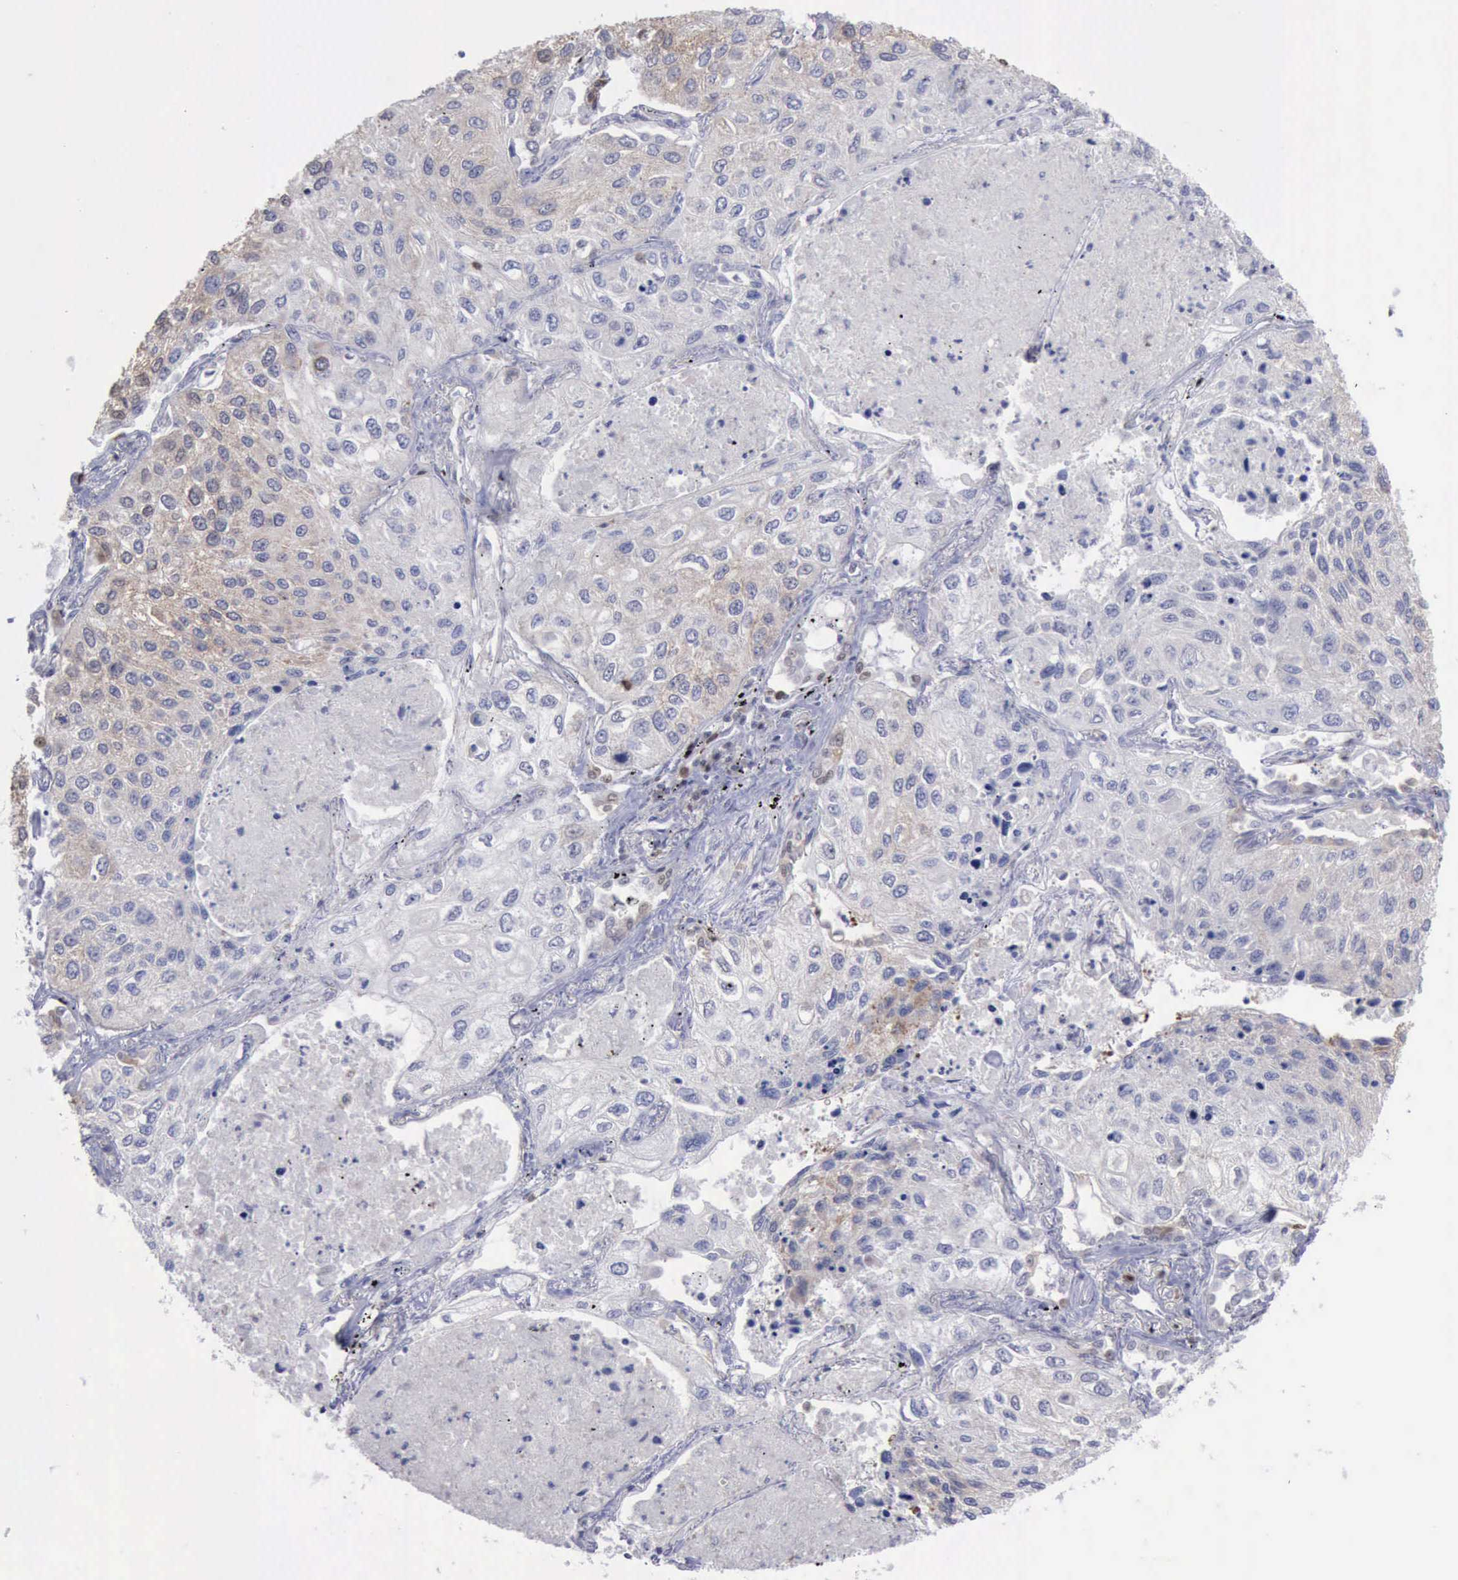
{"staining": {"intensity": "weak", "quantity": "25%-75%", "location": "cytoplasmic/membranous"}, "tissue": "lung cancer", "cell_type": "Tumor cells", "image_type": "cancer", "snomed": [{"axis": "morphology", "description": "Squamous cell carcinoma, NOS"}, {"axis": "topography", "description": "Lung"}], "caption": "Brown immunohistochemical staining in human lung cancer (squamous cell carcinoma) exhibits weak cytoplasmic/membranous staining in approximately 25%-75% of tumor cells.", "gene": "PDCD4", "patient": {"sex": "male", "age": 75}}